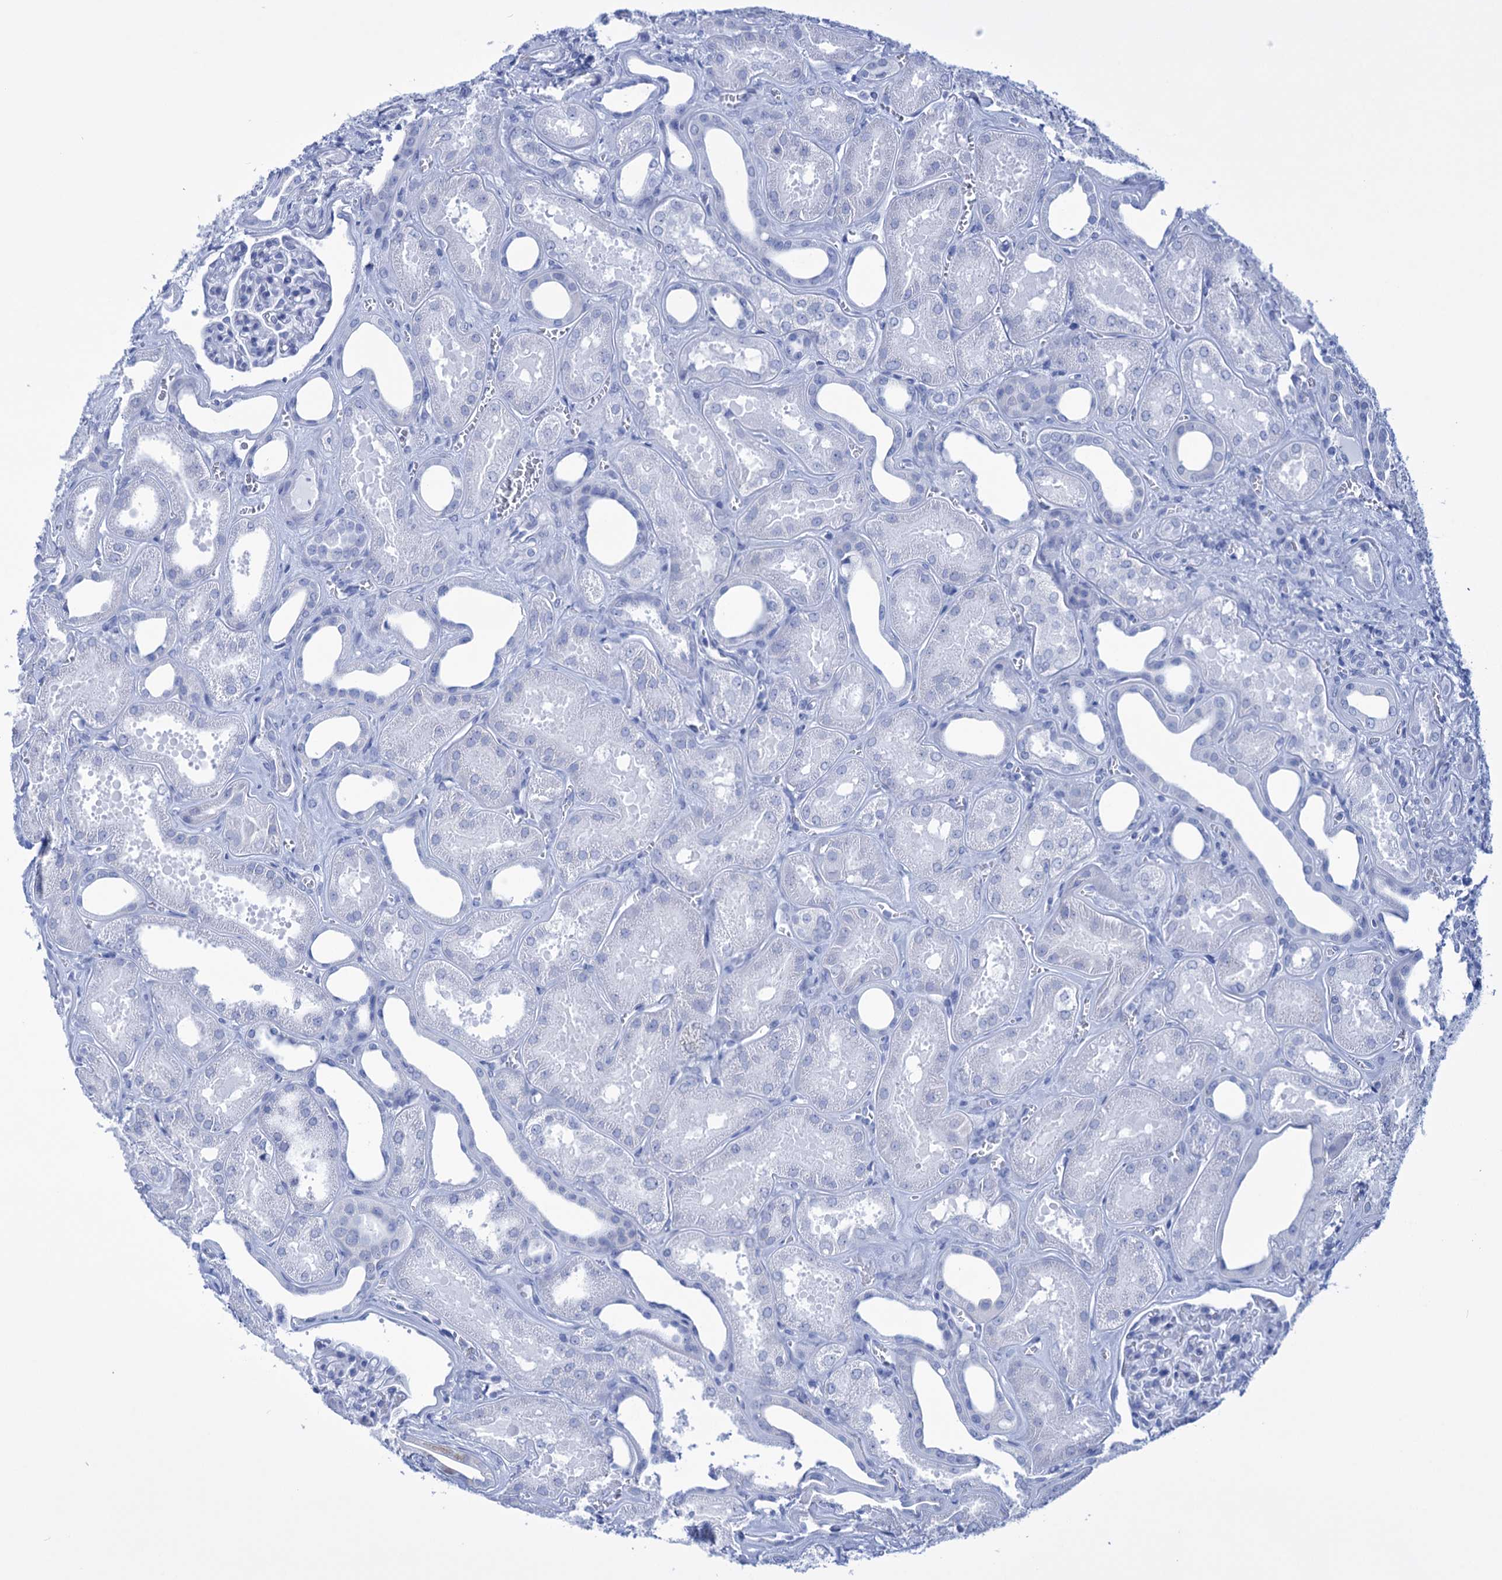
{"staining": {"intensity": "negative", "quantity": "none", "location": "none"}, "tissue": "kidney", "cell_type": "Cells in glomeruli", "image_type": "normal", "snomed": [{"axis": "morphology", "description": "Normal tissue, NOS"}, {"axis": "morphology", "description": "Adenocarcinoma, NOS"}, {"axis": "topography", "description": "Kidney"}], "caption": "This image is of normal kidney stained with IHC to label a protein in brown with the nuclei are counter-stained blue. There is no expression in cells in glomeruli.", "gene": "FBXW12", "patient": {"sex": "female", "age": 68}}